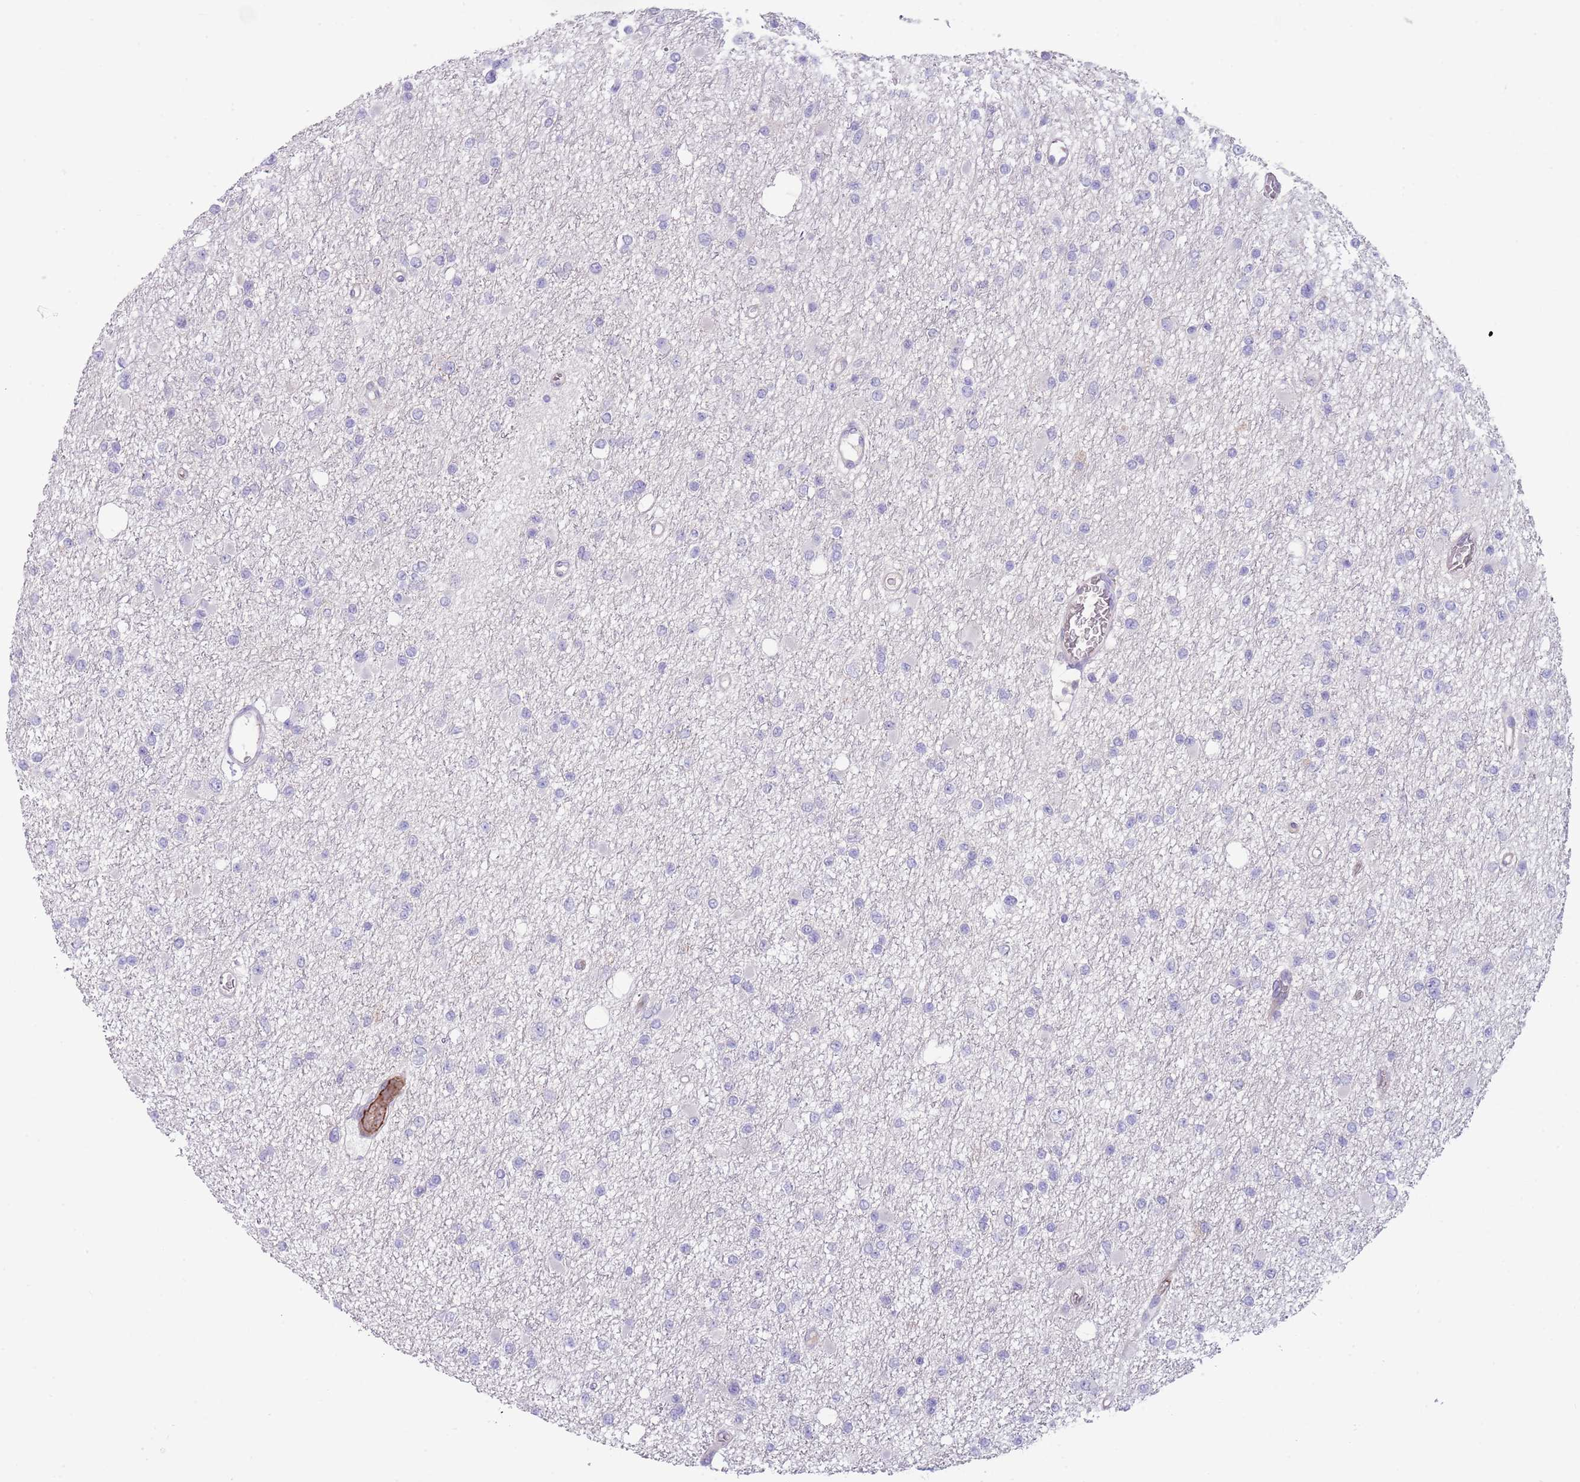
{"staining": {"intensity": "negative", "quantity": "none", "location": "none"}, "tissue": "glioma", "cell_type": "Tumor cells", "image_type": "cancer", "snomed": [{"axis": "morphology", "description": "Glioma, malignant, Low grade"}, {"axis": "topography", "description": "Brain"}], "caption": "Human glioma stained for a protein using immunohistochemistry exhibits no positivity in tumor cells.", "gene": "ZNF14", "patient": {"sex": "female", "age": 22}}